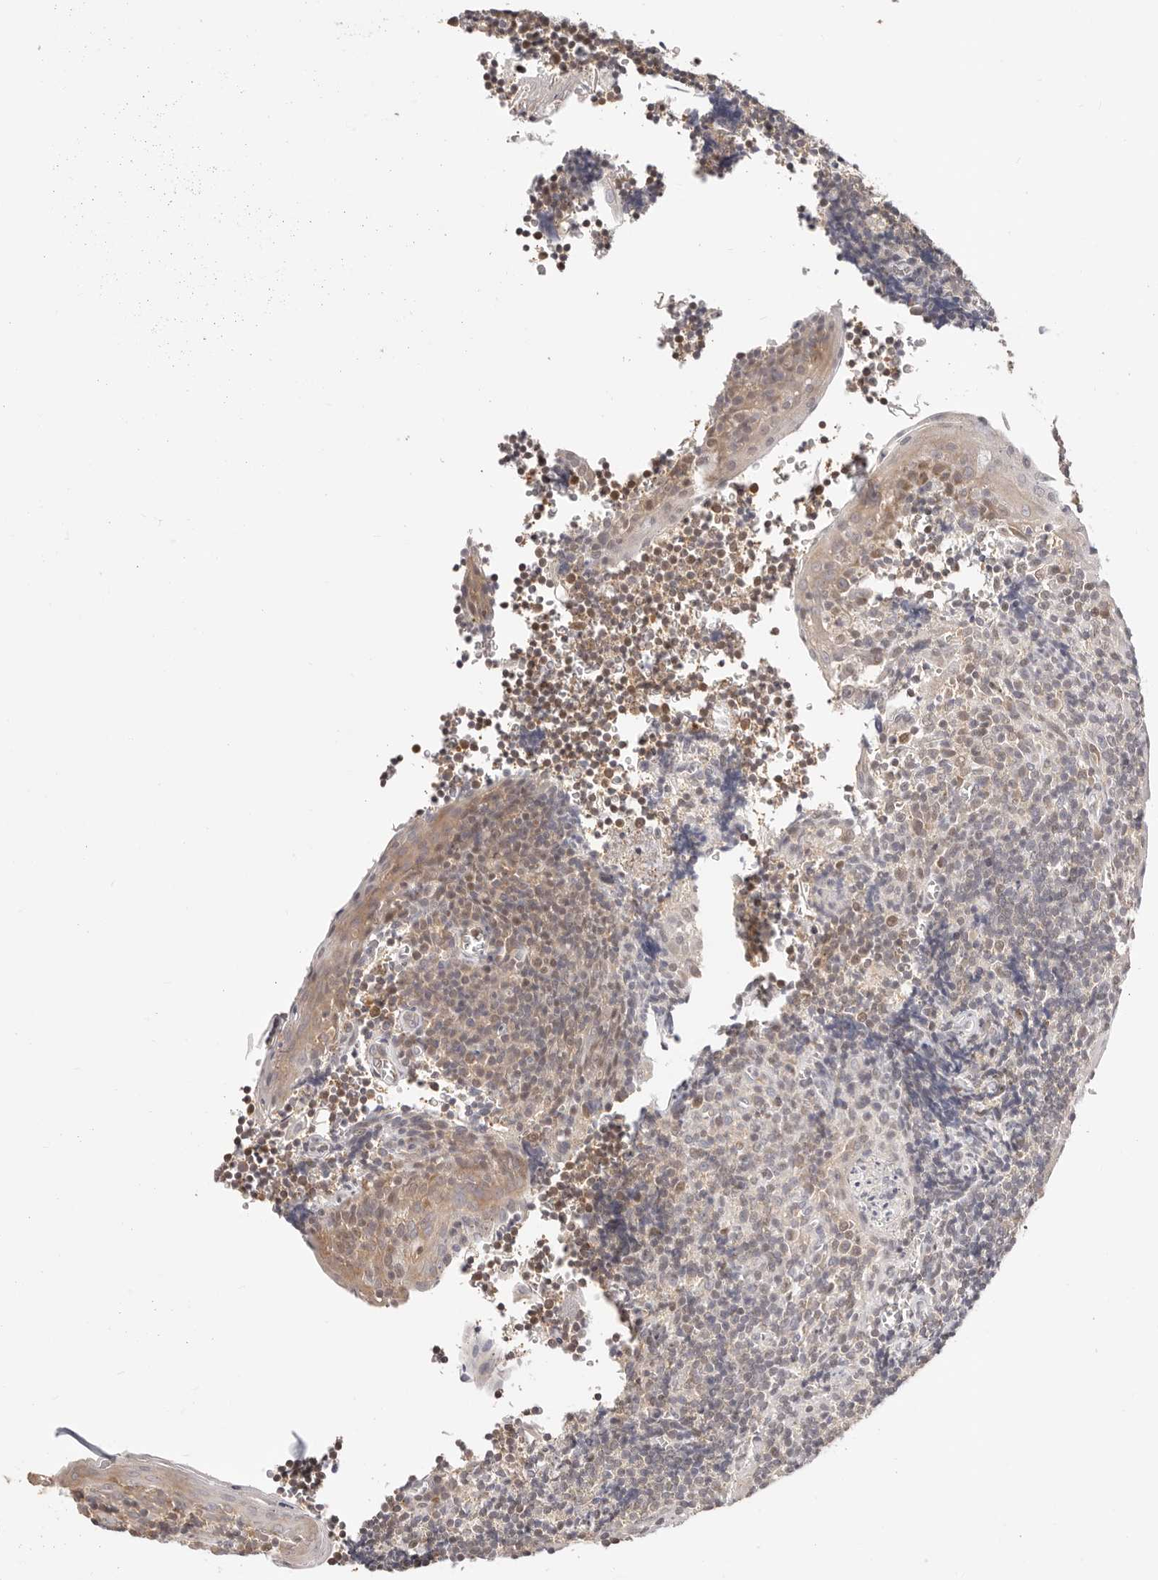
{"staining": {"intensity": "weak", "quantity": "25%-75%", "location": "cytoplasmic/membranous"}, "tissue": "tonsil", "cell_type": "Germinal center cells", "image_type": "normal", "snomed": [{"axis": "morphology", "description": "Normal tissue, NOS"}, {"axis": "topography", "description": "Tonsil"}], "caption": "Weak cytoplasmic/membranous positivity is present in approximately 25%-75% of germinal center cells in benign tonsil. (DAB (3,3'-diaminobenzidine) IHC with brightfield microscopy, high magnification).", "gene": "KCMF1", "patient": {"sex": "male", "age": 27}}